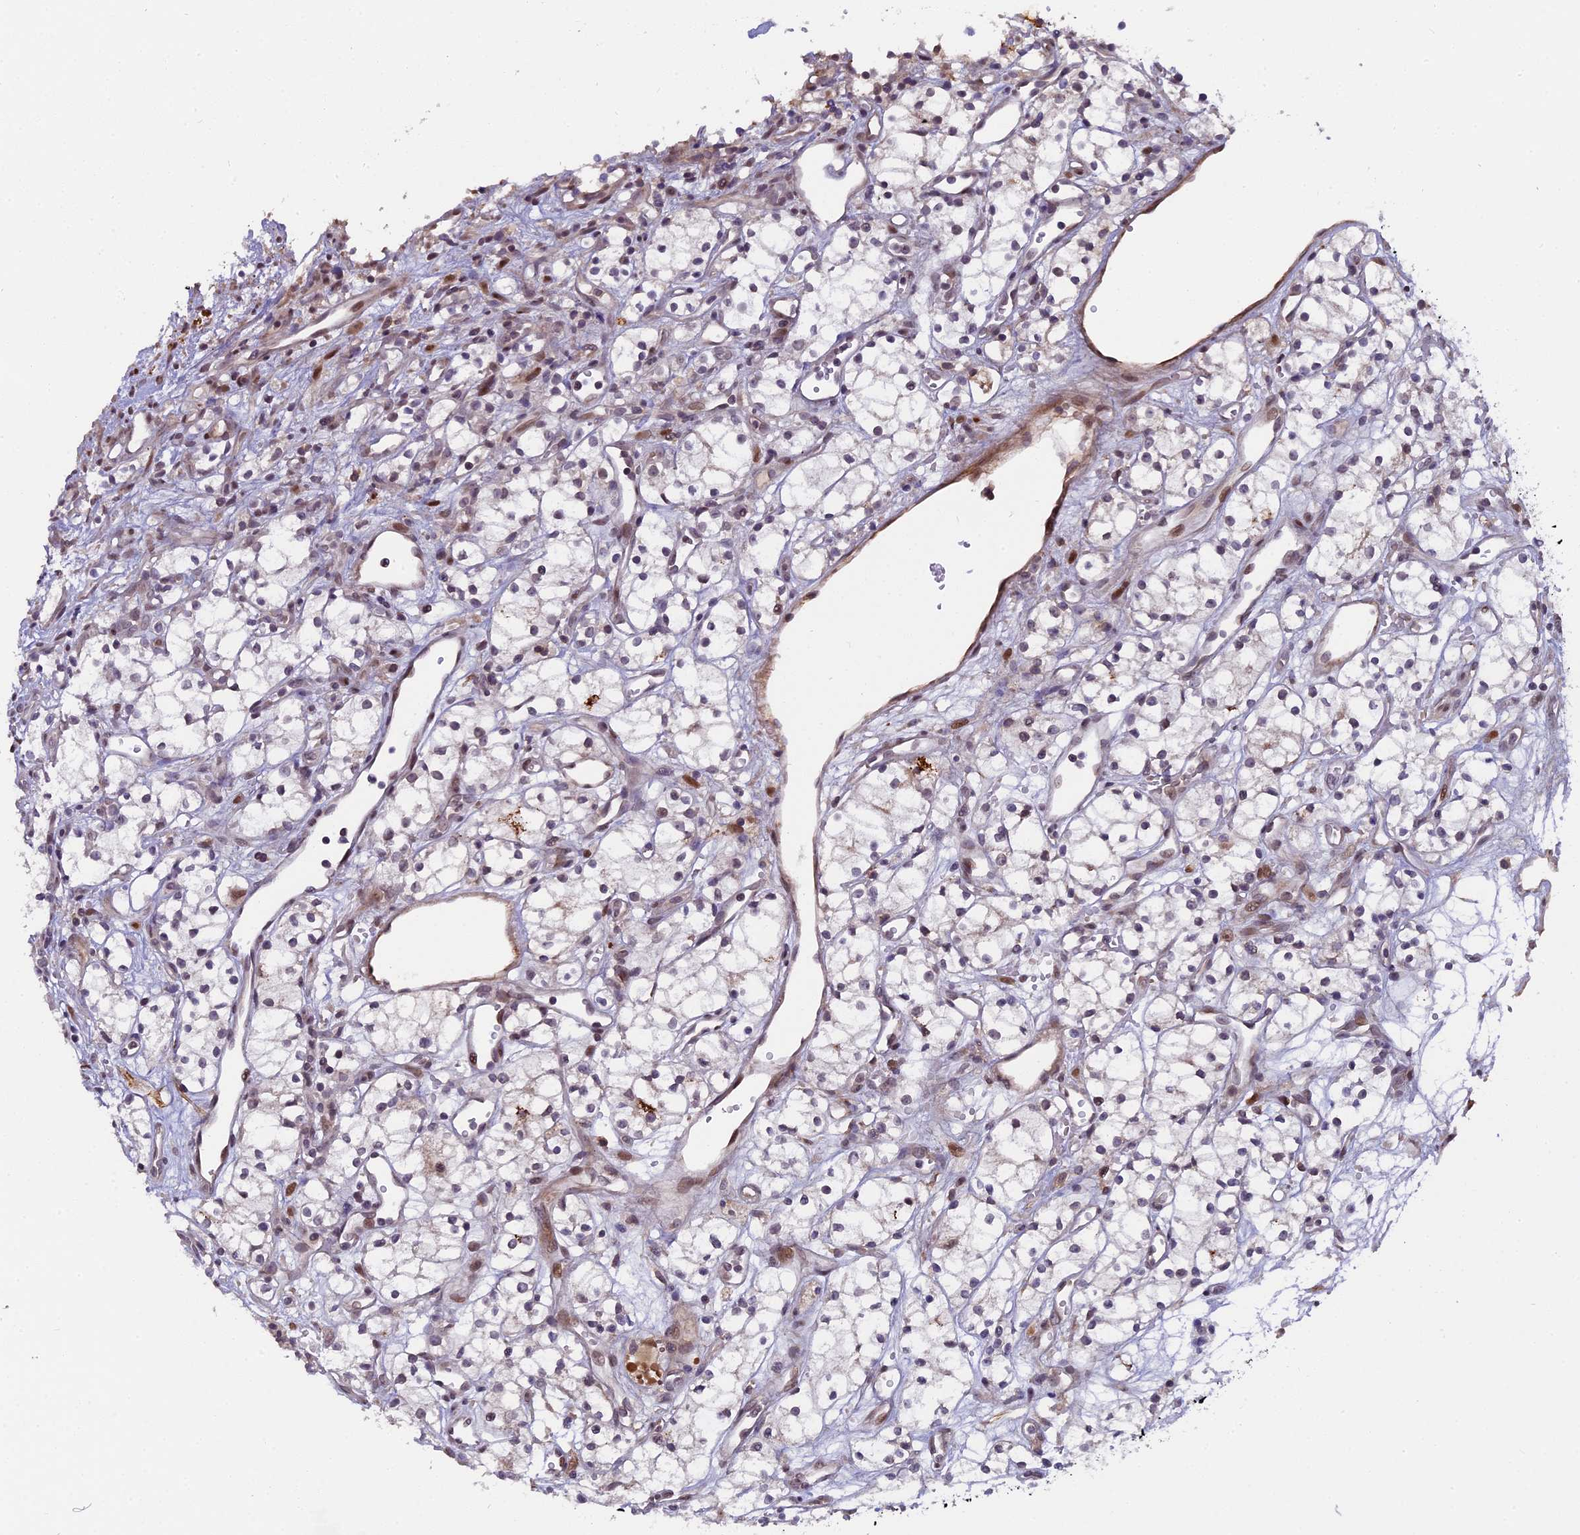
{"staining": {"intensity": "negative", "quantity": "none", "location": "none"}, "tissue": "renal cancer", "cell_type": "Tumor cells", "image_type": "cancer", "snomed": [{"axis": "morphology", "description": "Adenocarcinoma, NOS"}, {"axis": "topography", "description": "Kidney"}], "caption": "Immunohistochemistry of human renal cancer (adenocarcinoma) reveals no expression in tumor cells.", "gene": "PYGO1", "patient": {"sex": "male", "age": 59}}